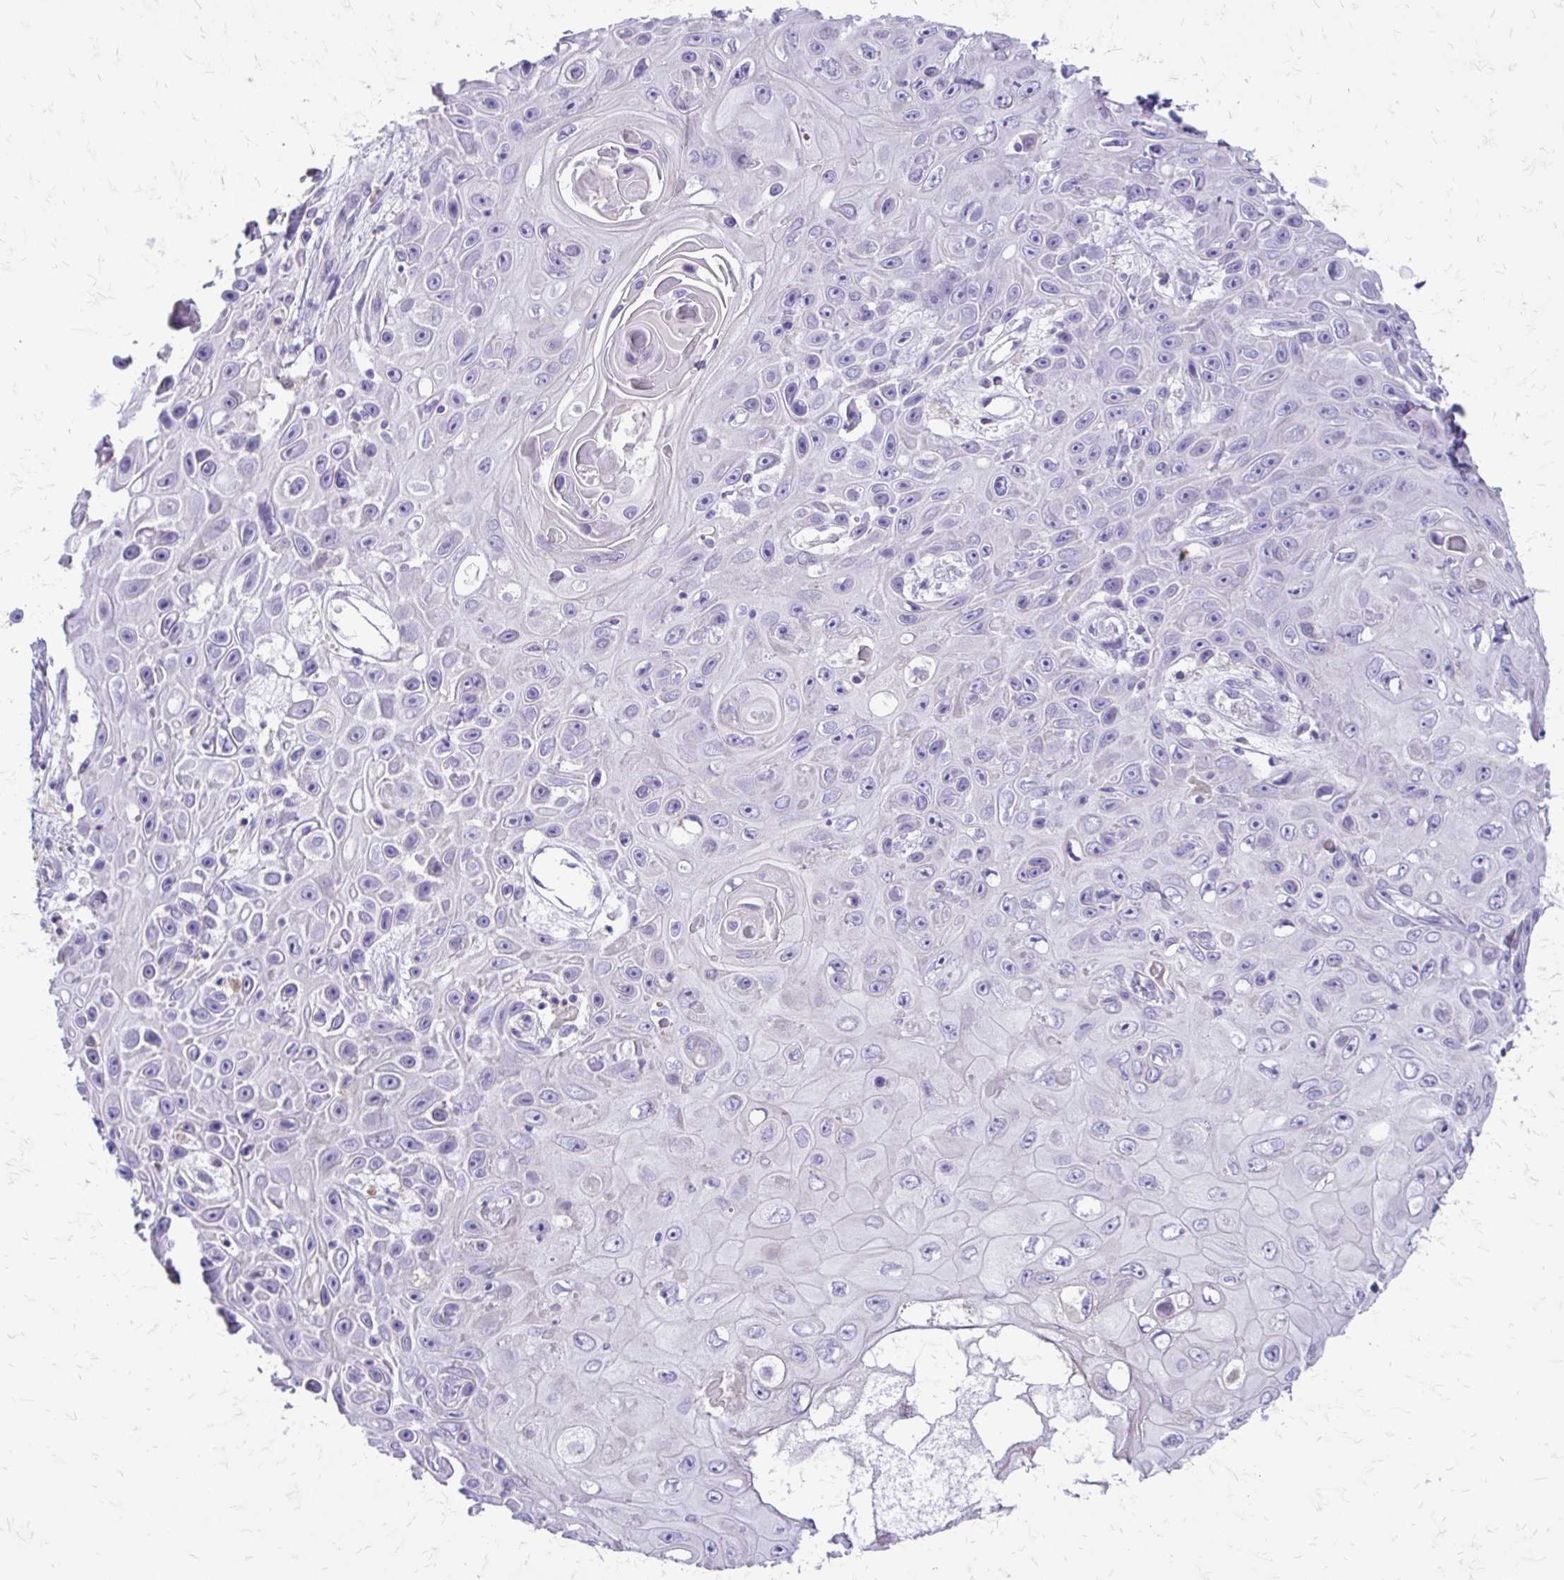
{"staining": {"intensity": "negative", "quantity": "none", "location": "none"}, "tissue": "skin cancer", "cell_type": "Tumor cells", "image_type": "cancer", "snomed": [{"axis": "morphology", "description": "Squamous cell carcinoma, NOS"}, {"axis": "topography", "description": "Skin"}], "caption": "Immunohistochemical staining of skin cancer (squamous cell carcinoma) demonstrates no significant positivity in tumor cells.", "gene": "SIGLEC11", "patient": {"sex": "male", "age": 82}}